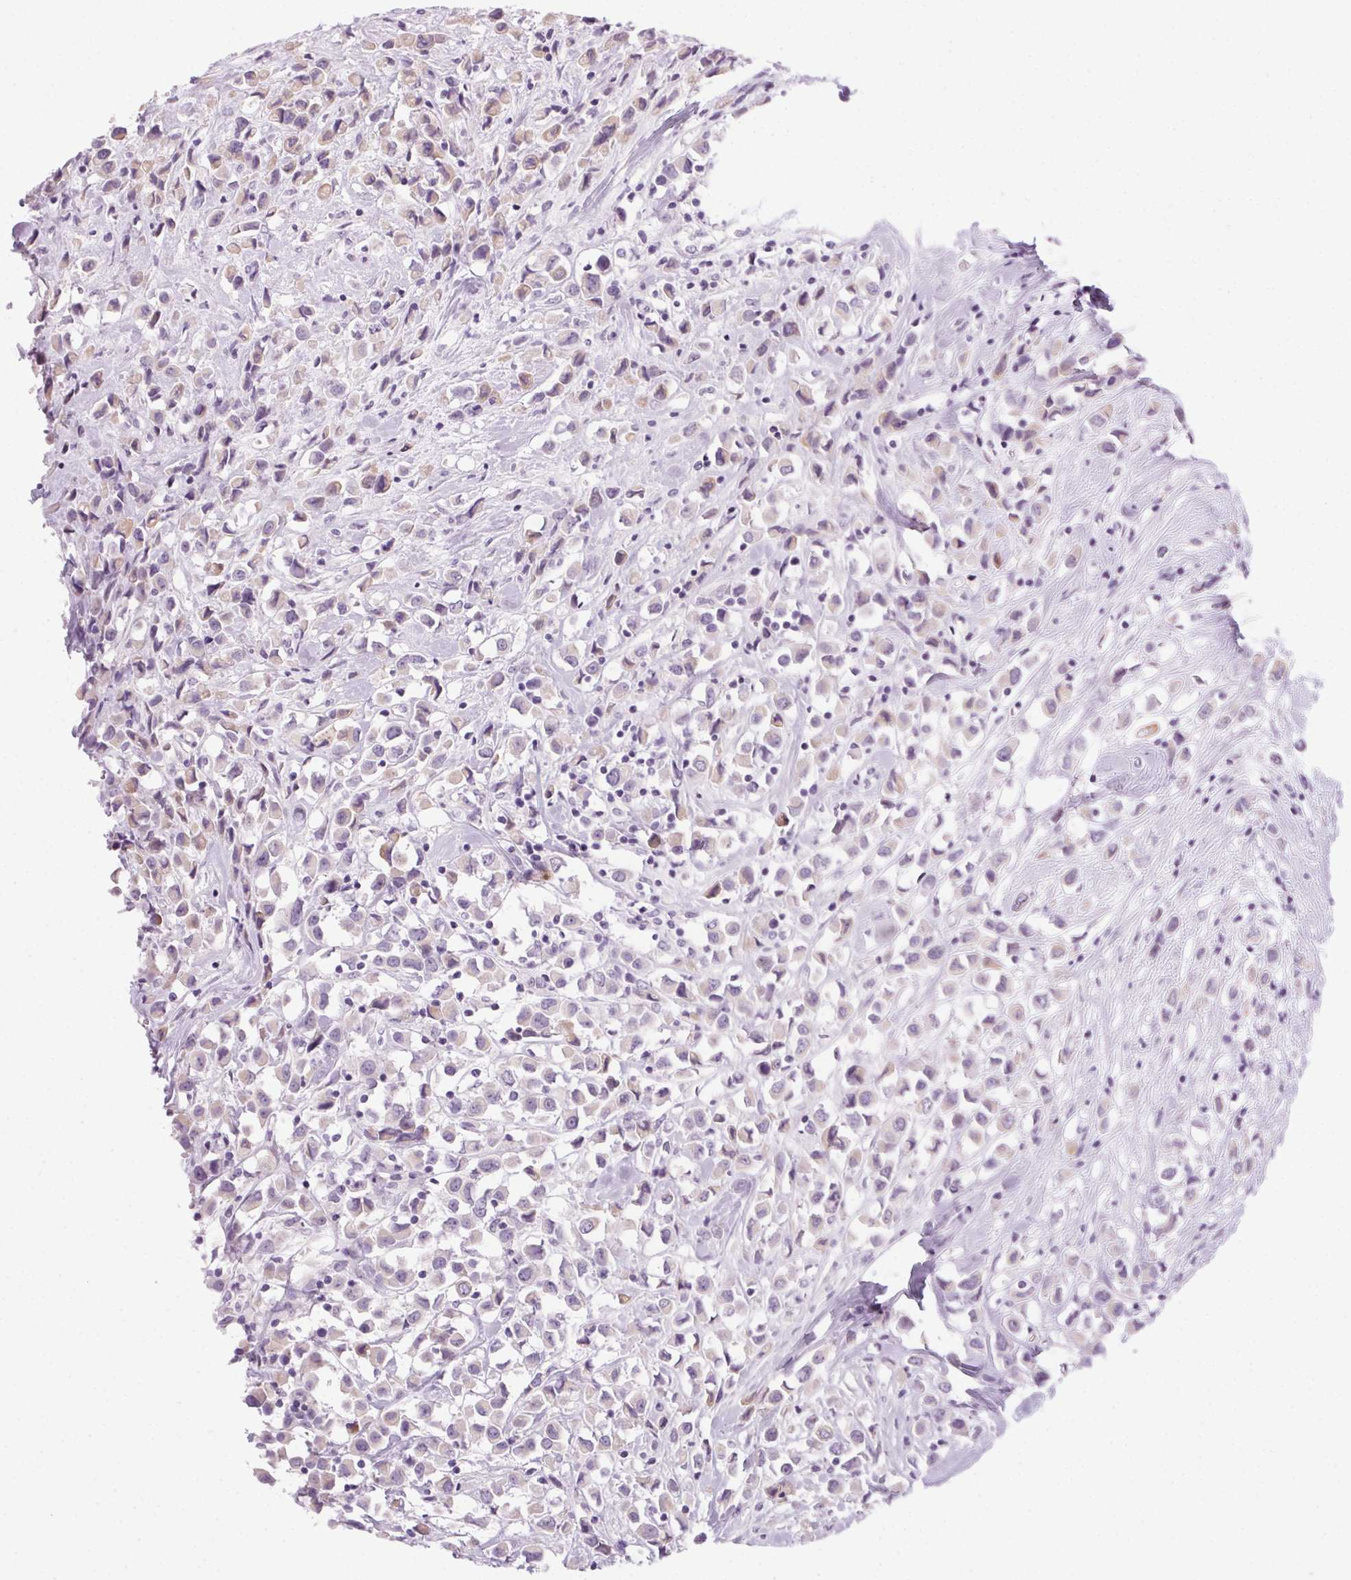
{"staining": {"intensity": "weak", "quantity": "25%-75%", "location": "cytoplasmic/membranous"}, "tissue": "breast cancer", "cell_type": "Tumor cells", "image_type": "cancer", "snomed": [{"axis": "morphology", "description": "Duct carcinoma"}, {"axis": "topography", "description": "Breast"}], "caption": "Brown immunohistochemical staining in breast cancer (intraductal carcinoma) exhibits weak cytoplasmic/membranous expression in about 25%-75% of tumor cells.", "gene": "POPDC2", "patient": {"sex": "female", "age": 61}}